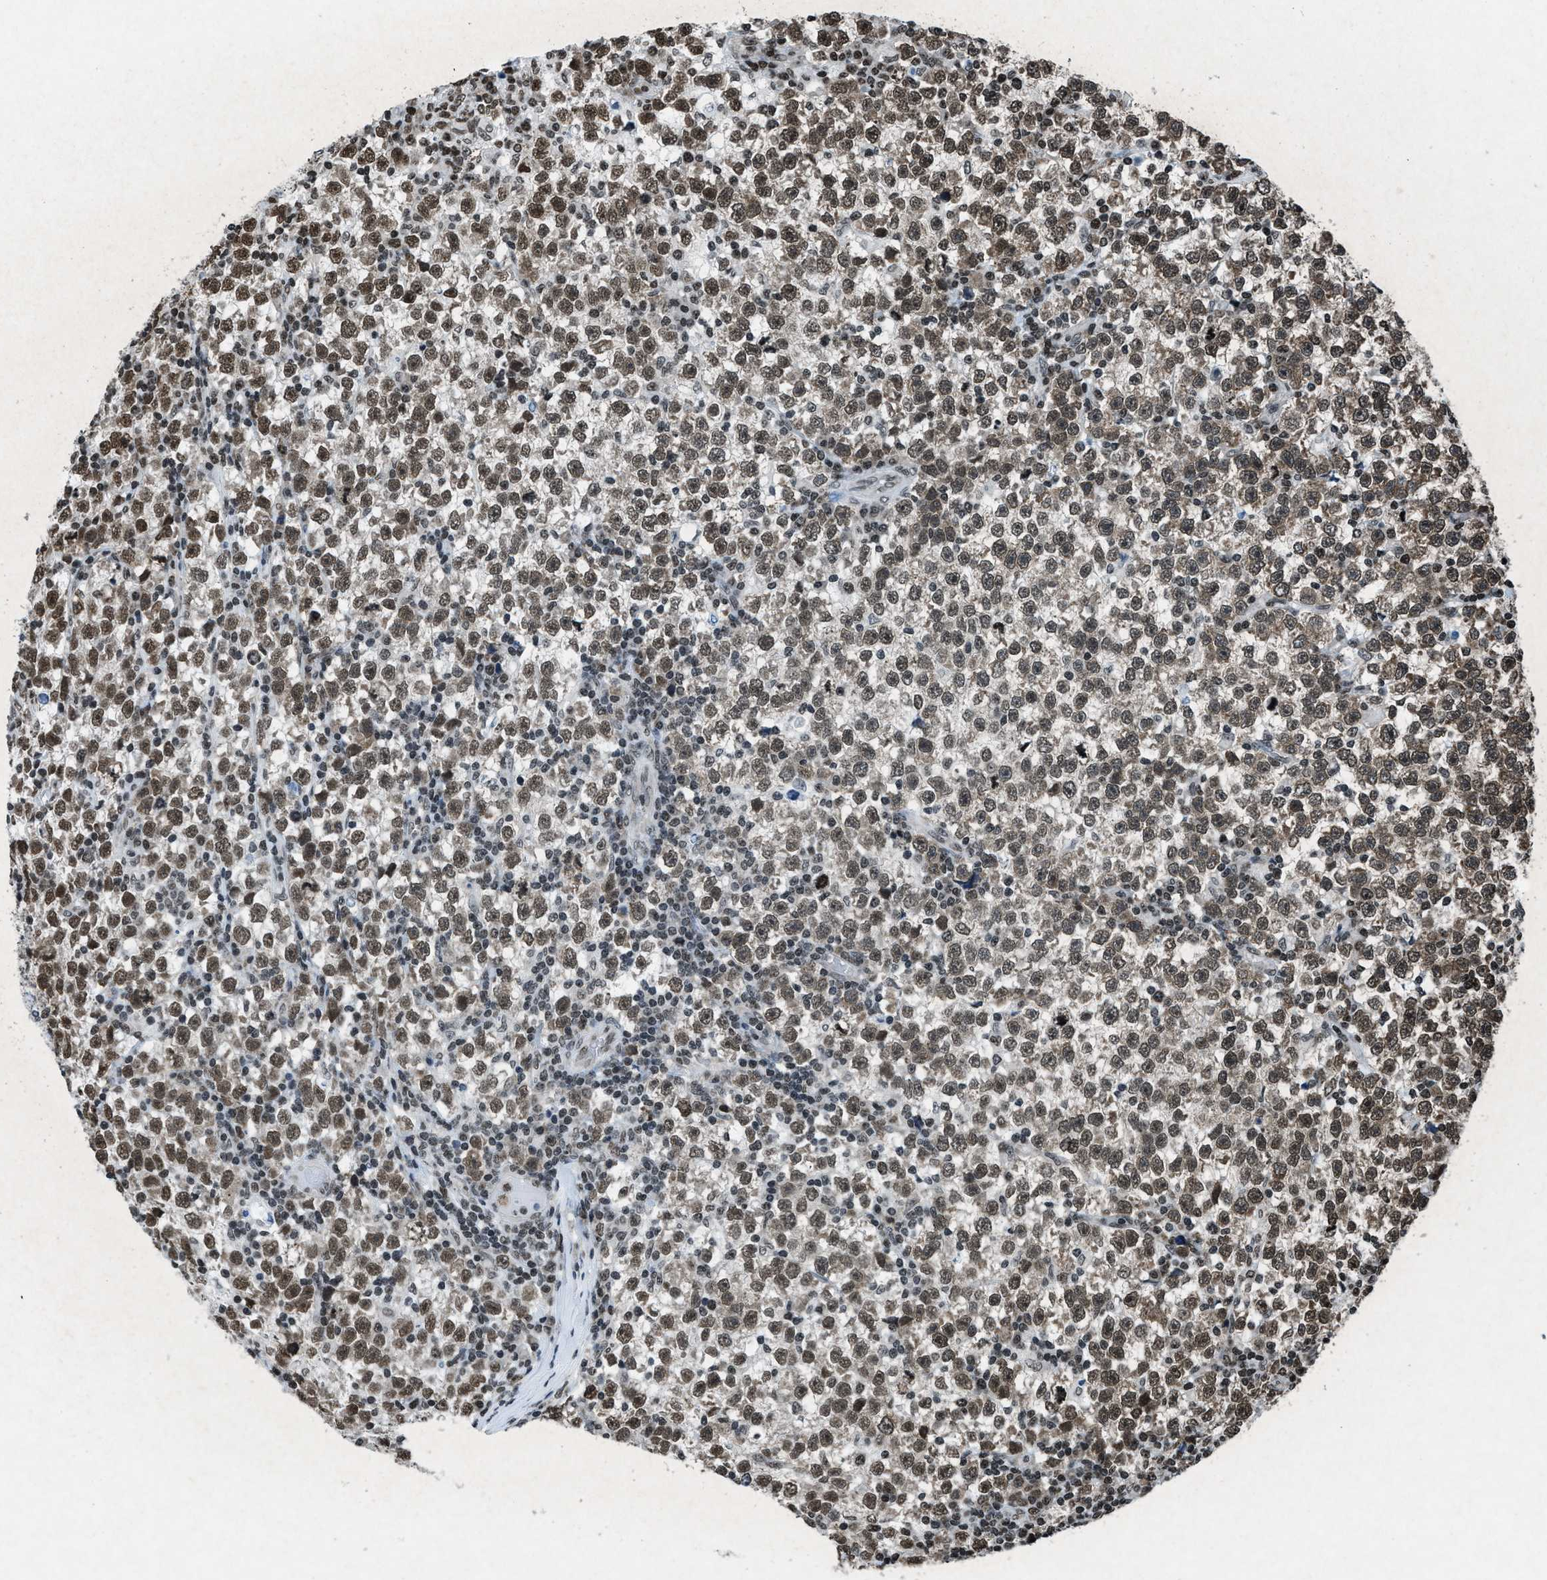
{"staining": {"intensity": "moderate", "quantity": ">75%", "location": "nuclear"}, "tissue": "testis cancer", "cell_type": "Tumor cells", "image_type": "cancer", "snomed": [{"axis": "morphology", "description": "Seminoma, NOS"}, {"axis": "topography", "description": "Testis"}], "caption": "IHC photomicrograph of neoplastic tissue: seminoma (testis) stained using immunohistochemistry exhibits medium levels of moderate protein expression localized specifically in the nuclear of tumor cells, appearing as a nuclear brown color.", "gene": "NXF1", "patient": {"sex": "male", "age": 43}}